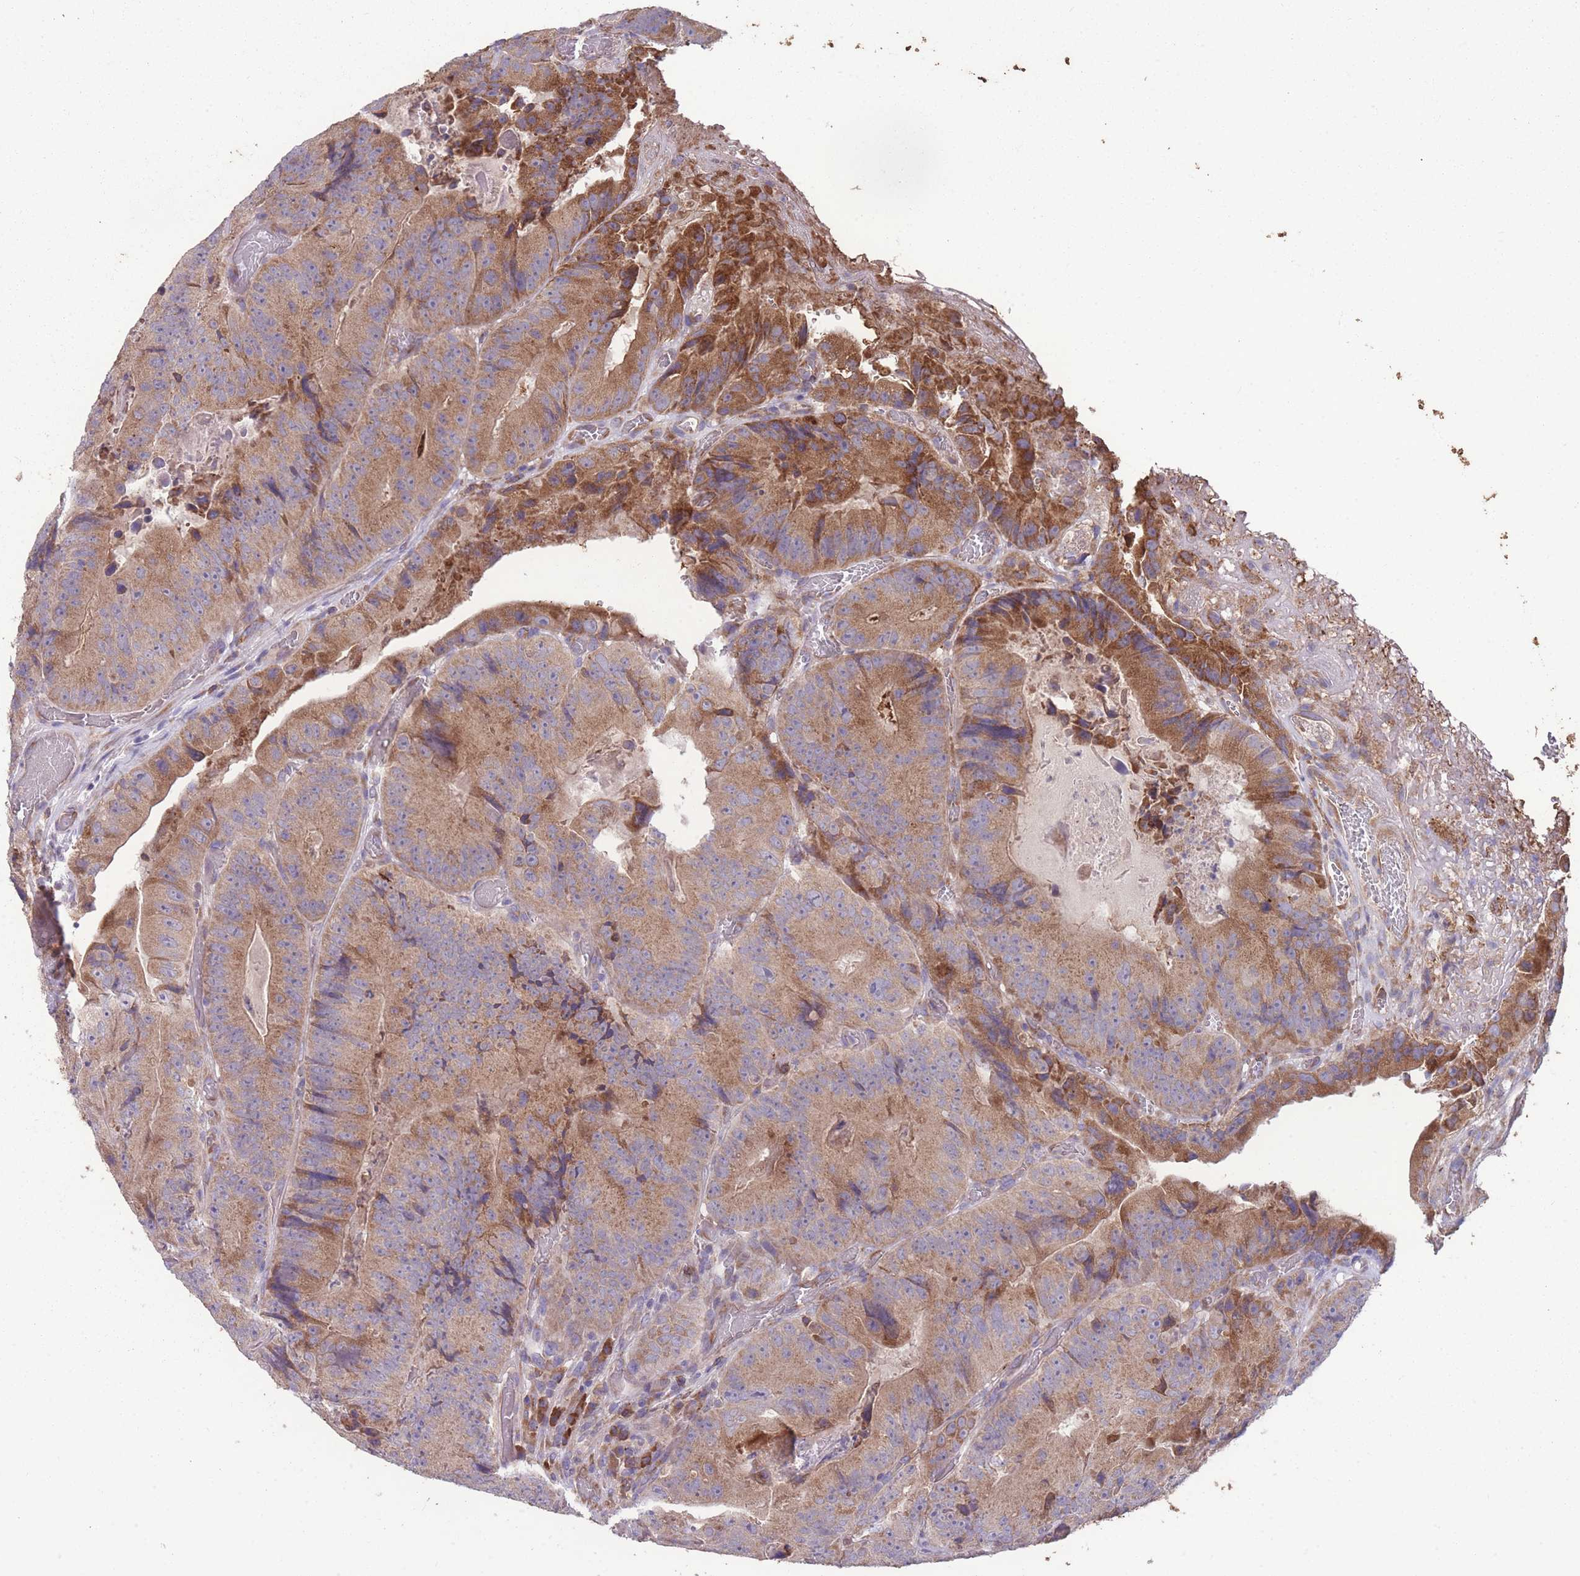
{"staining": {"intensity": "moderate", "quantity": ">75%", "location": "cytoplasmic/membranous"}, "tissue": "colorectal cancer", "cell_type": "Tumor cells", "image_type": "cancer", "snomed": [{"axis": "morphology", "description": "Adenocarcinoma, NOS"}, {"axis": "topography", "description": "Colon"}], "caption": "Colorectal adenocarcinoma stained with DAB IHC demonstrates medium levels of moderate cytoplasmic/membranous expression in about >75% of tumor cells.", "gene": "STIM2", "patient": {"sex": "female", "age": 86}}